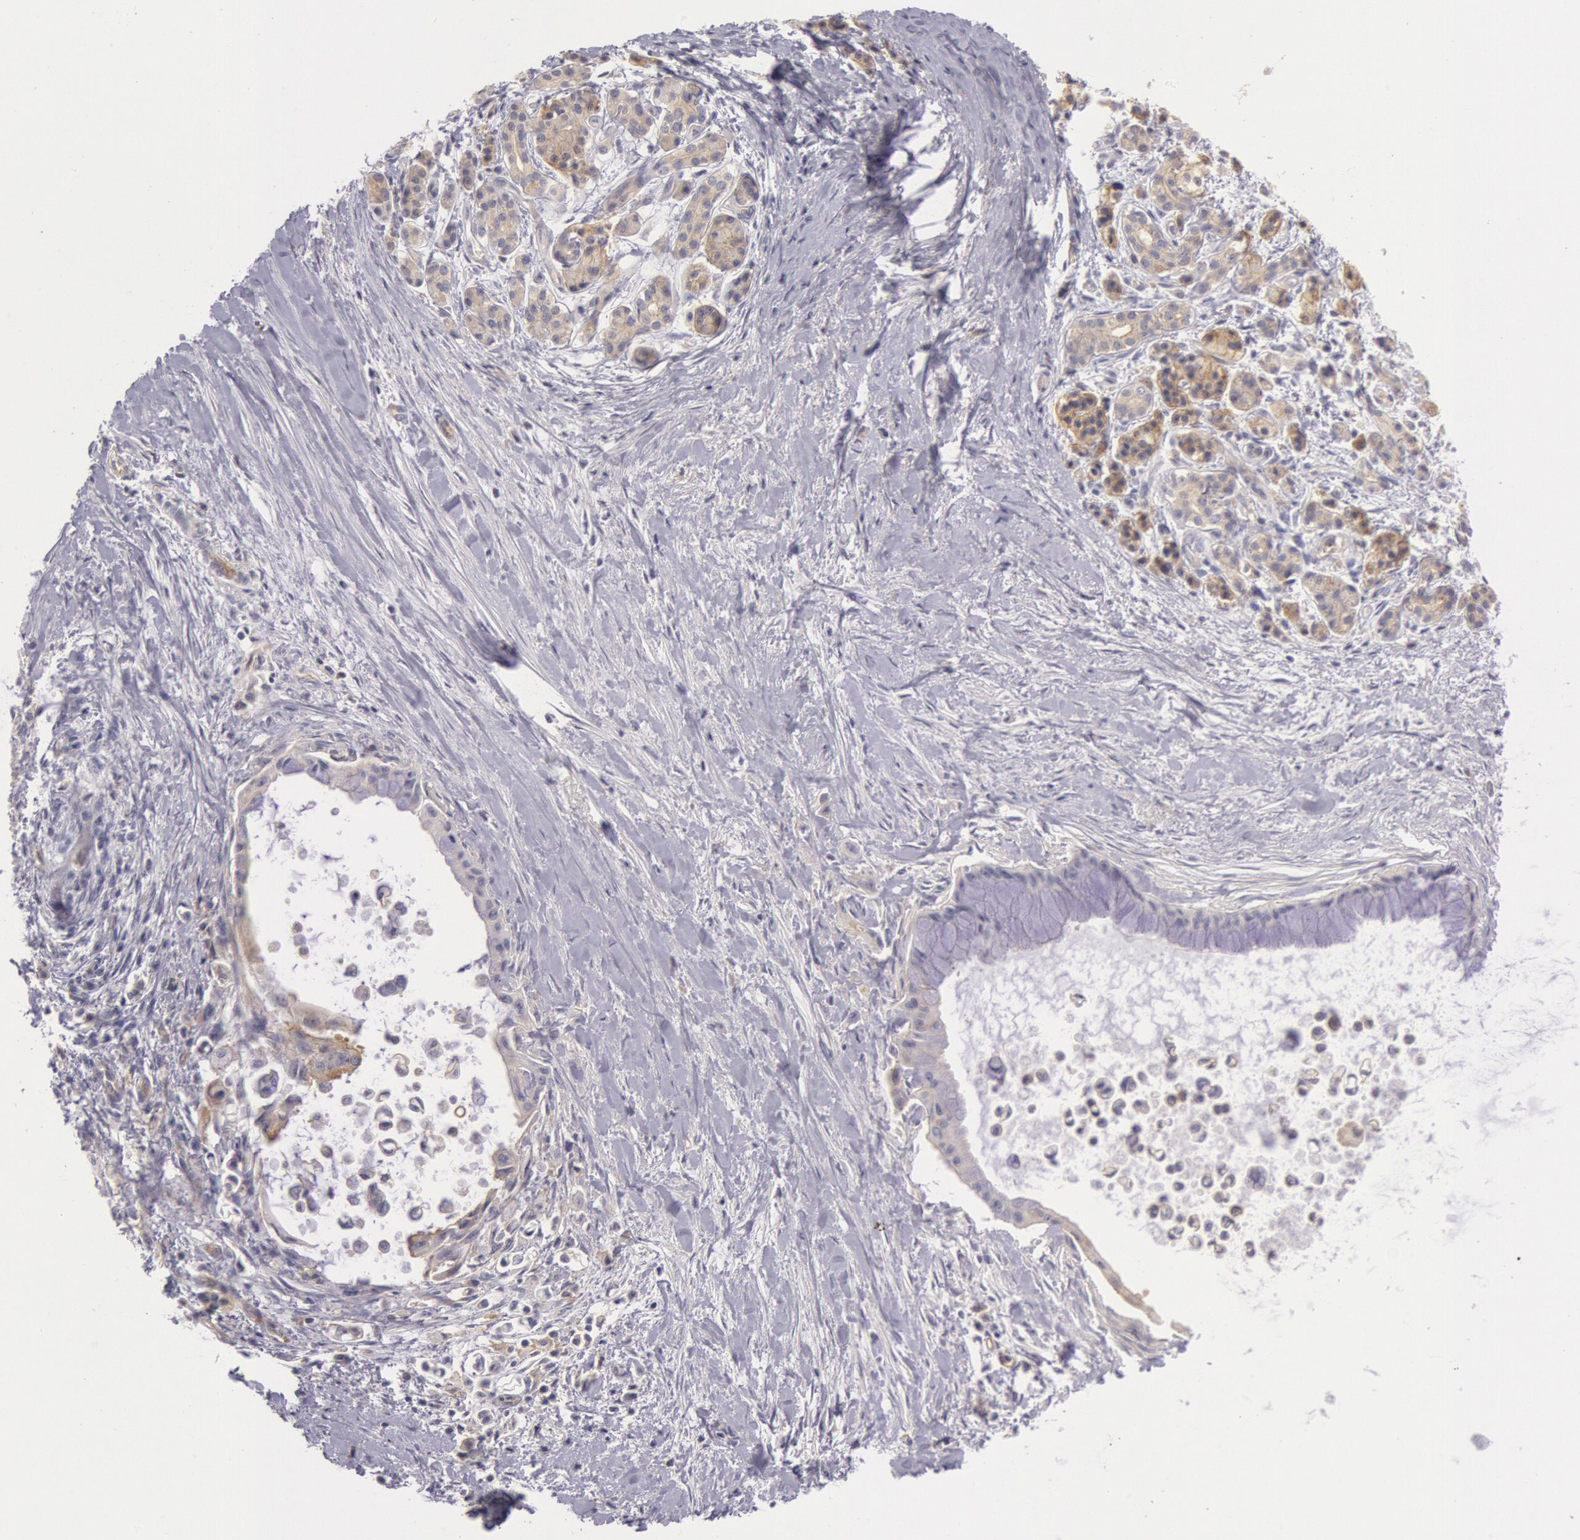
{"staining": {"intensity": "weak", "quantity": "25%-75%", "location": "cytoplasmic/membranous"}, "tissue": "pancreatic cancer", "cell_type": "Tumor cells", "image_type": "cancer", "snomed": [{"axis": "morphology", "description": "Adenocarcinoma, NOS"}, {"axis": "topography", "description": "Pancreas"}], "caption": "IHC of pancreatic cancer displays low levels of weak cytoplasmic/membranous staining in about 25%-75% of tumor cells. The protein of interest is shown in brown color, while the nuclei are stained blue.", "gene": "MYO5A", "patient": {"sex": "male", "age": 59}}